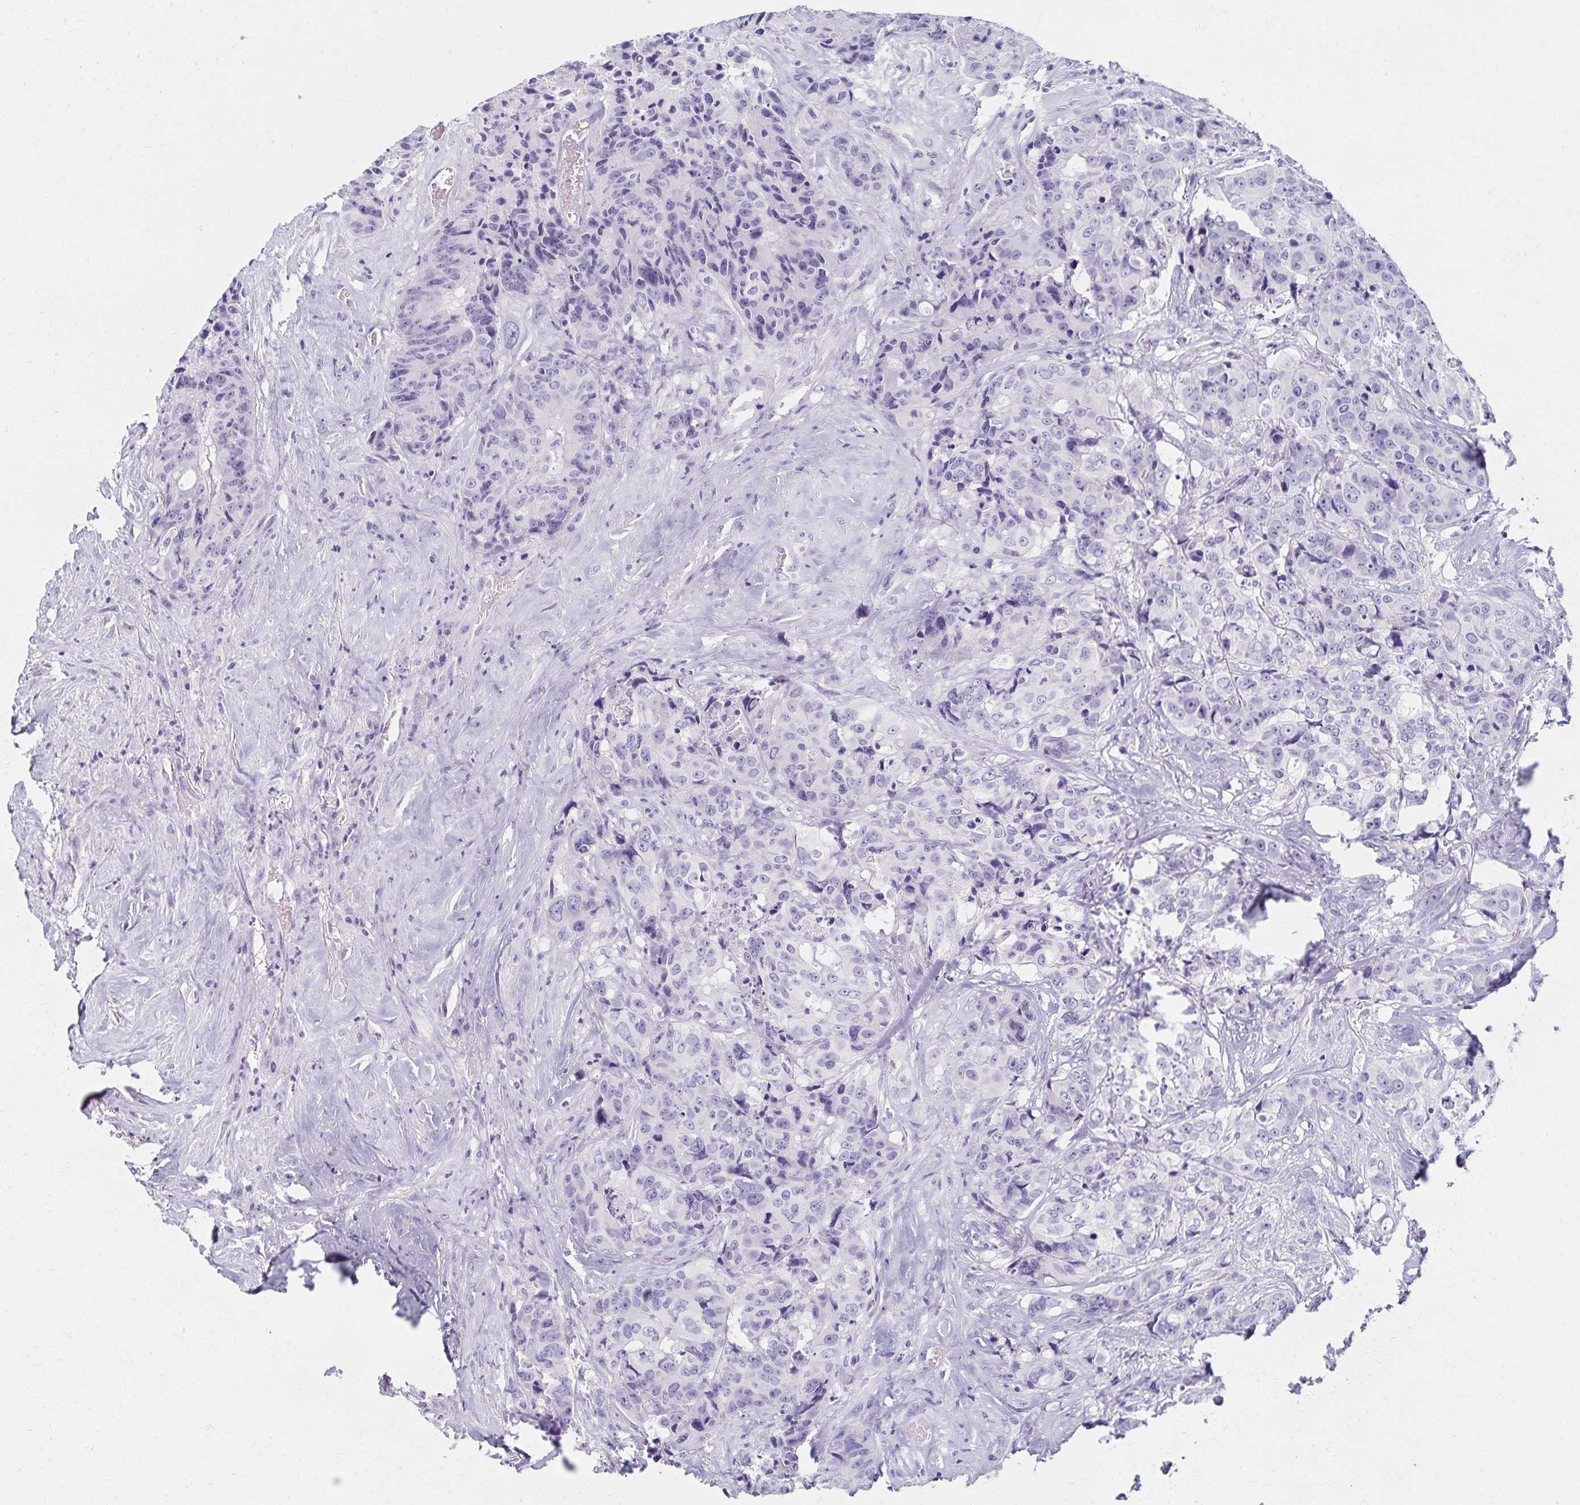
{"staining": {"intensity": "negative", "quantity": "none", "location": "none"}, "tissue": "colorectal cancer", "cell_type": "Tumor cells", "image_type": "cancer", "snomed": [{"axis": "morphology", "description": "Adenocarcinoma, NOS"}, {"axis": "topography", "description": "Rectum"}], "caption": "This is an immunohistochemistry micrograph of human colorectal cancer. There is no expression in tumor cells.", "gene": "C2orf50", "patient": {"sex": "female", "age": 62}}